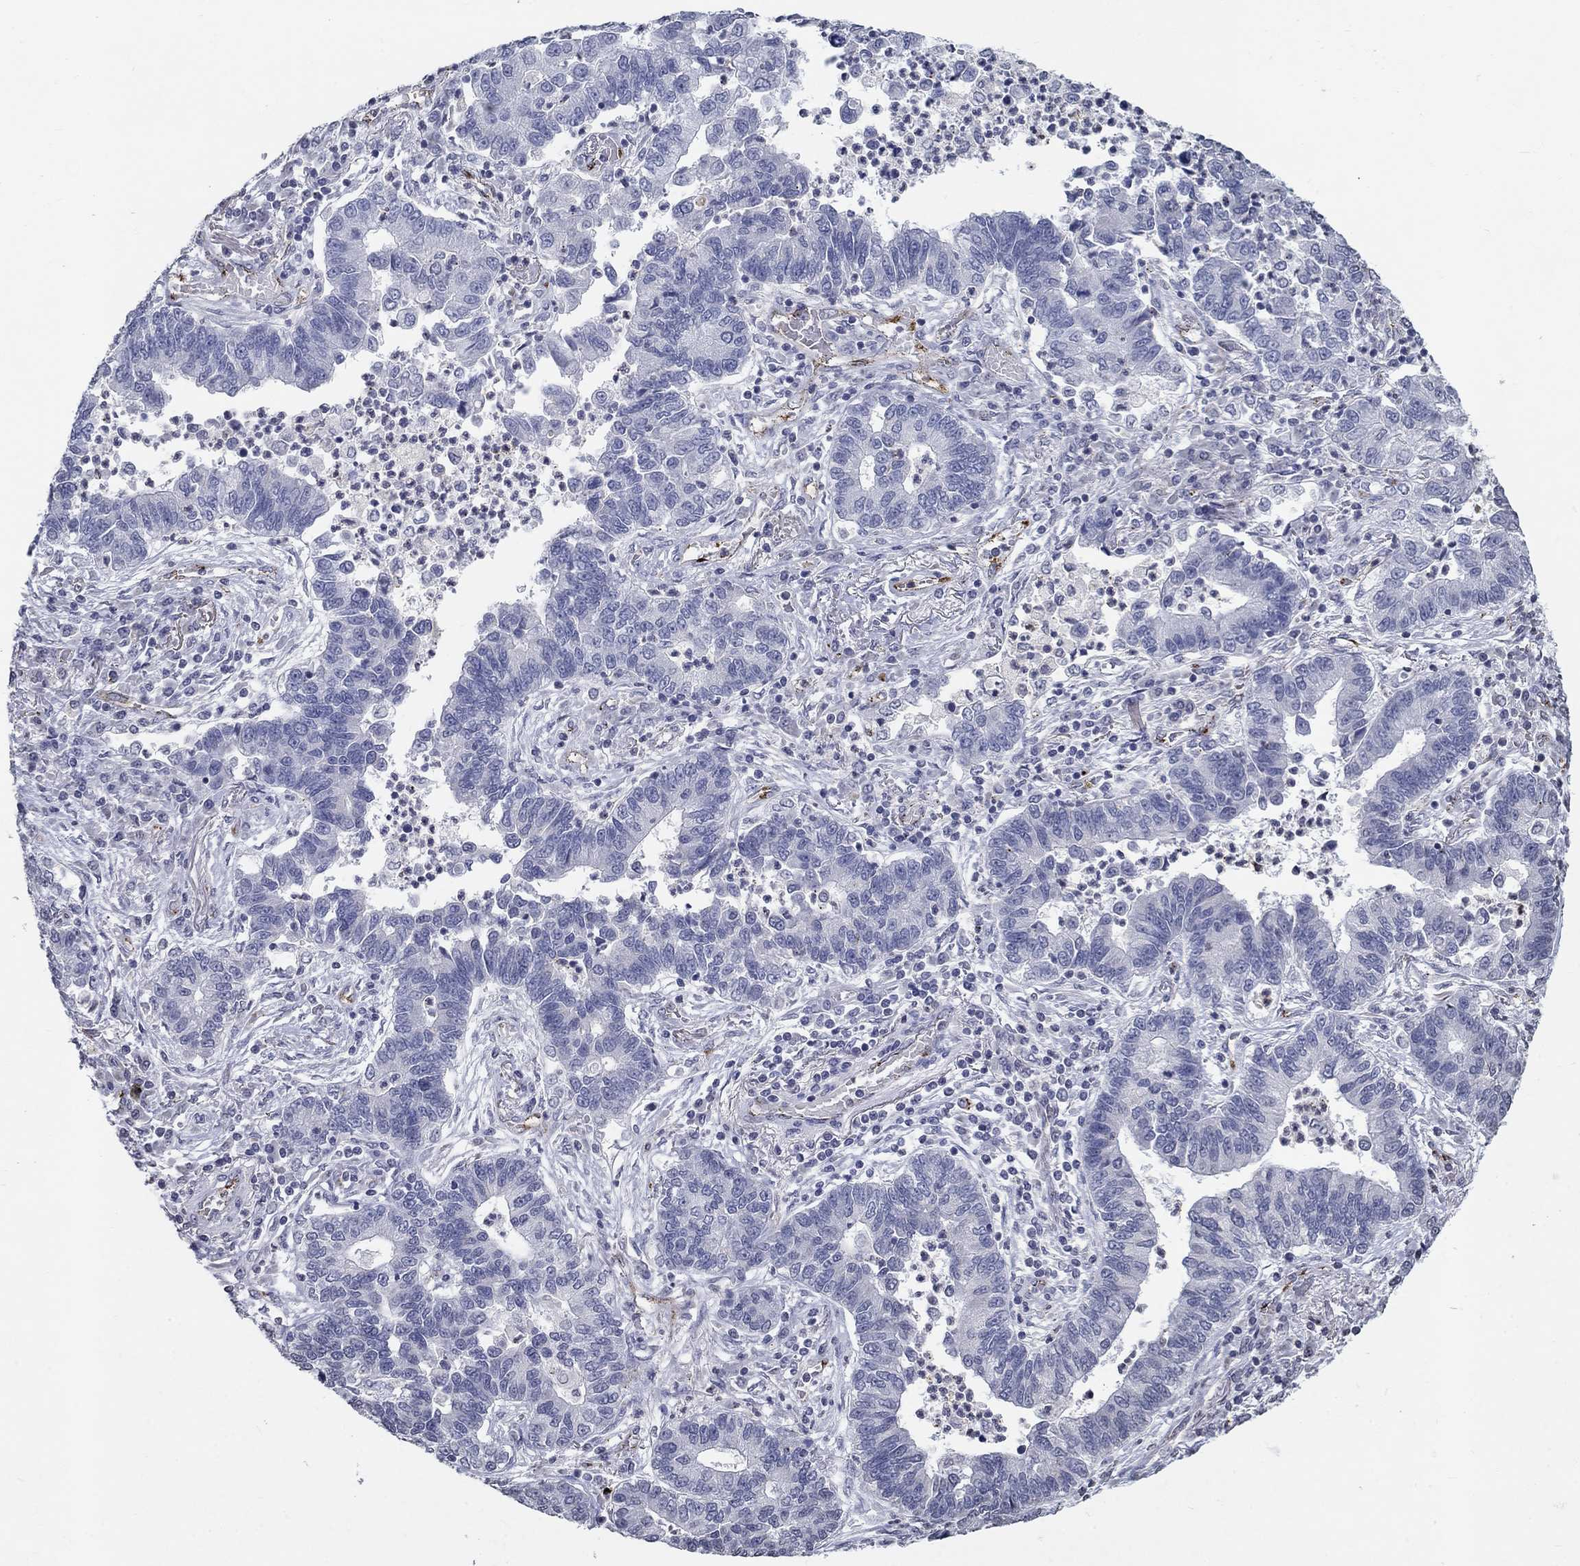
{"staining": {"intensity": "negative", "quantity": "none", "location": "none"}, "tissue": "lung cancer", "cell_type": "Tumor cells", "image_type": "cancer", "snomed": [{"axis": "morphology", "description": "Adenocarcinoma, NOS"}, {"axis": "topography", "description": "Lung"}], "caption": "There is no significant expression in tumor cells of adenocarcinoma (lung).", "gene": "TINAG", "patient": {"sex": "female", "age": 57}}